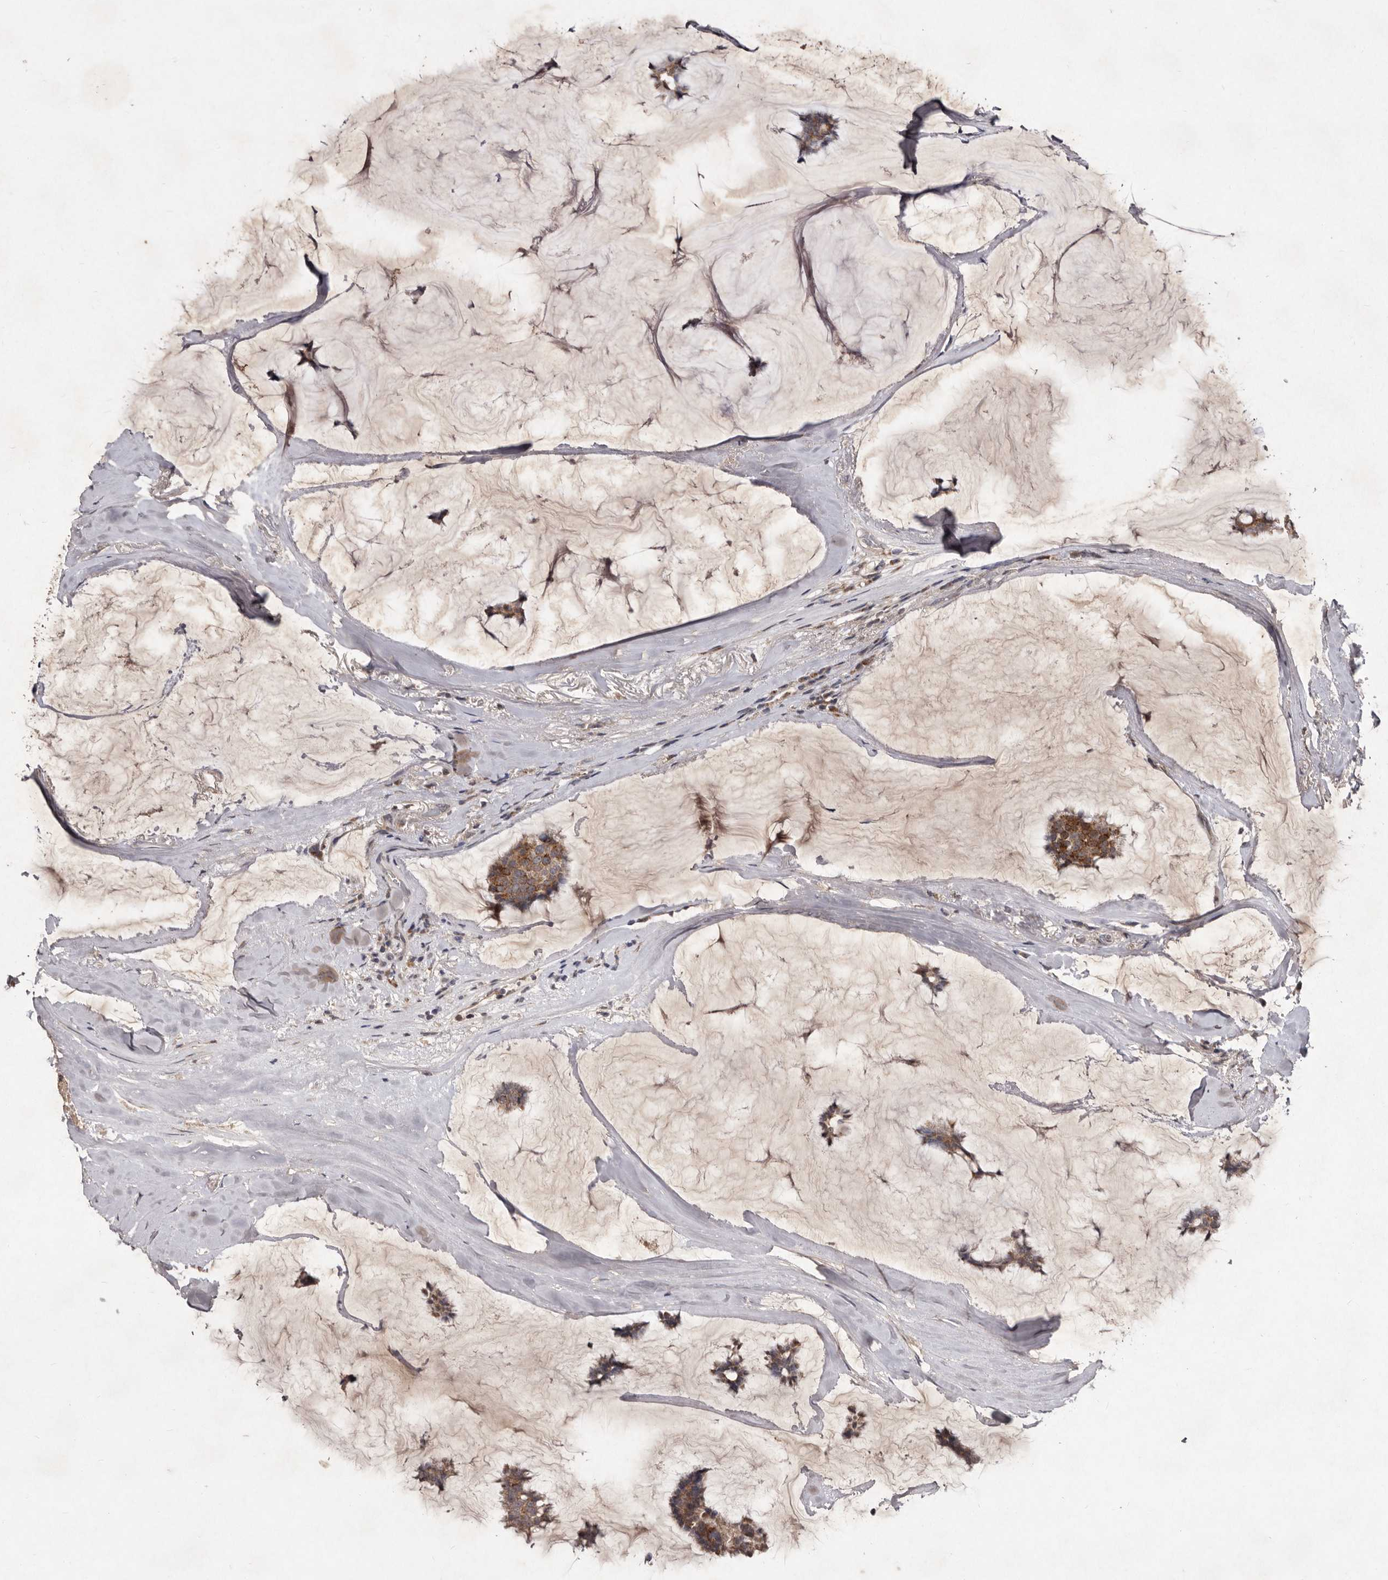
{"staining": {"intensity": "moderate", "quantity": ">75%", "location": "cytoplasmic/membranous"}, "tissue": "breast cancer", "cell_type": "Tumor cells", "image_type": "cancer", "snomed": [{"axis": "morphology", "description": "Duct carcinoma"}, {"axis": "topography", "description": "Breast"}], "caption": "This is a photomicrograph of IHC staining of breast cancer (intraductal carcinoma), which shows moderate staining in the cytoplasmic/membranous of tumor cells.", "gene": "FLAD1", "patient": {"sex": "female", "age": 93}}